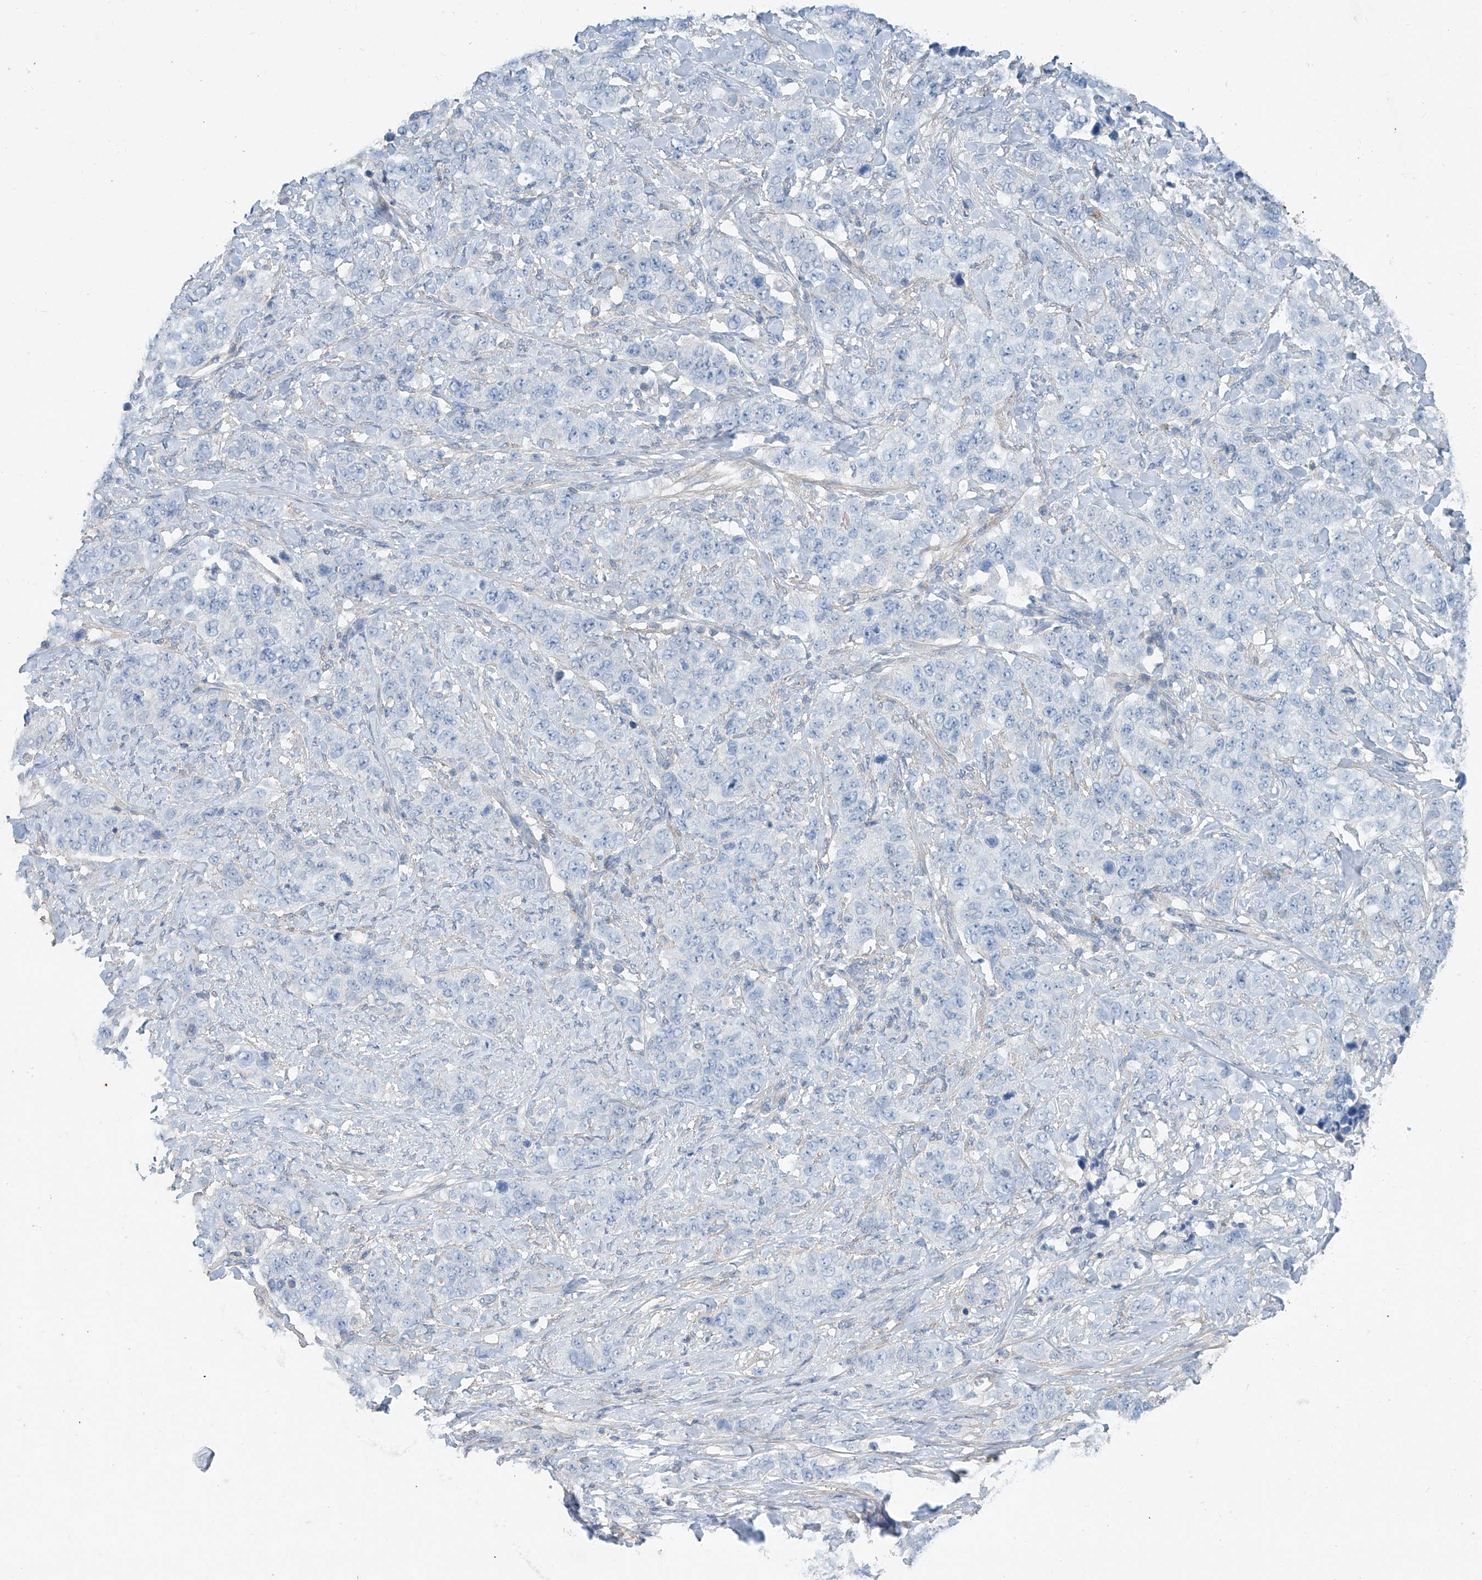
{"staining": {"intensity": "negative", "quantity": "none", "location": "none"}, "tissue": "stomach cancer", "cell_type": "Tumor cells", "image_type": "cancer", "snomed": [{"axis": "morphology", "description": "Adenocarcinoma, NOS"}, {"axis": "topography", "description": "Stomach"}], "caption": "IHC histopathology image of stomach adenocarcinoma stained for a protein (brown), which displays no staining in tumor cells. The staining is performed using DAB (3,3'-diaminobenzidine) brown chromogen with nuclei counter-stained in using hematoxylin.", "gene": "ANKRD34A", "patient": {"sex": "male", "age": 48}}